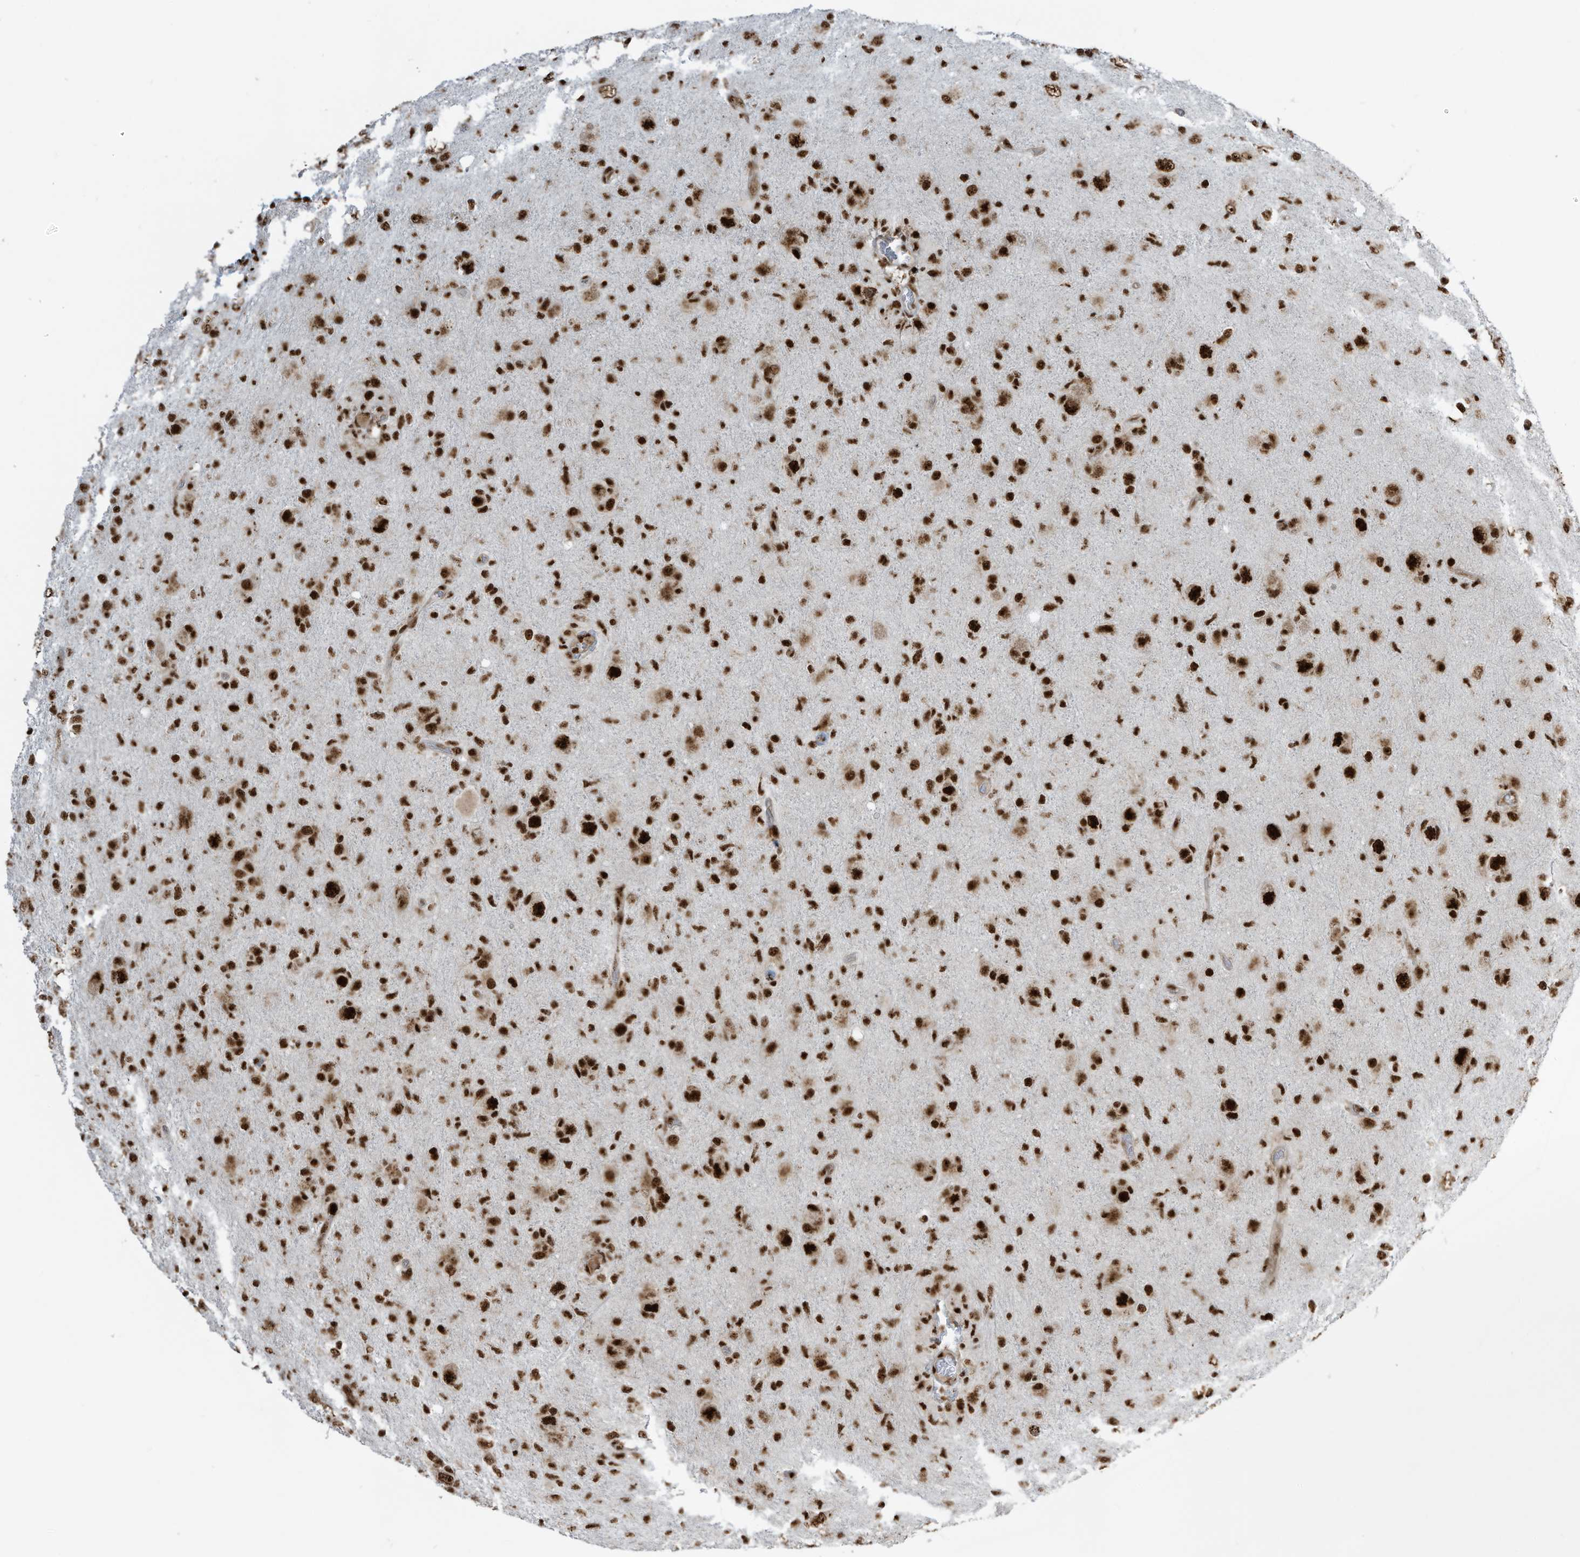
{"staining": {"intensity": "strong", "quantity": ">75%", "location": "nuclear"}, "tissue": "glioma", "cell_type": "Tumor cells", "image_type": "cancer", "snomed": [{"axis": "morphology", "description": "Glioma, malignant, High grade"}, {"axis": "topography", "description": "Brain"}], "caption": "About >75% of tumor cells in human malignant high-grade glioma demonstrate strong nuclear protein positivity as visualized by brown immunohistochemical staining.", "gene": "LBH", "patient": {"sex": "female", "age": 57}}